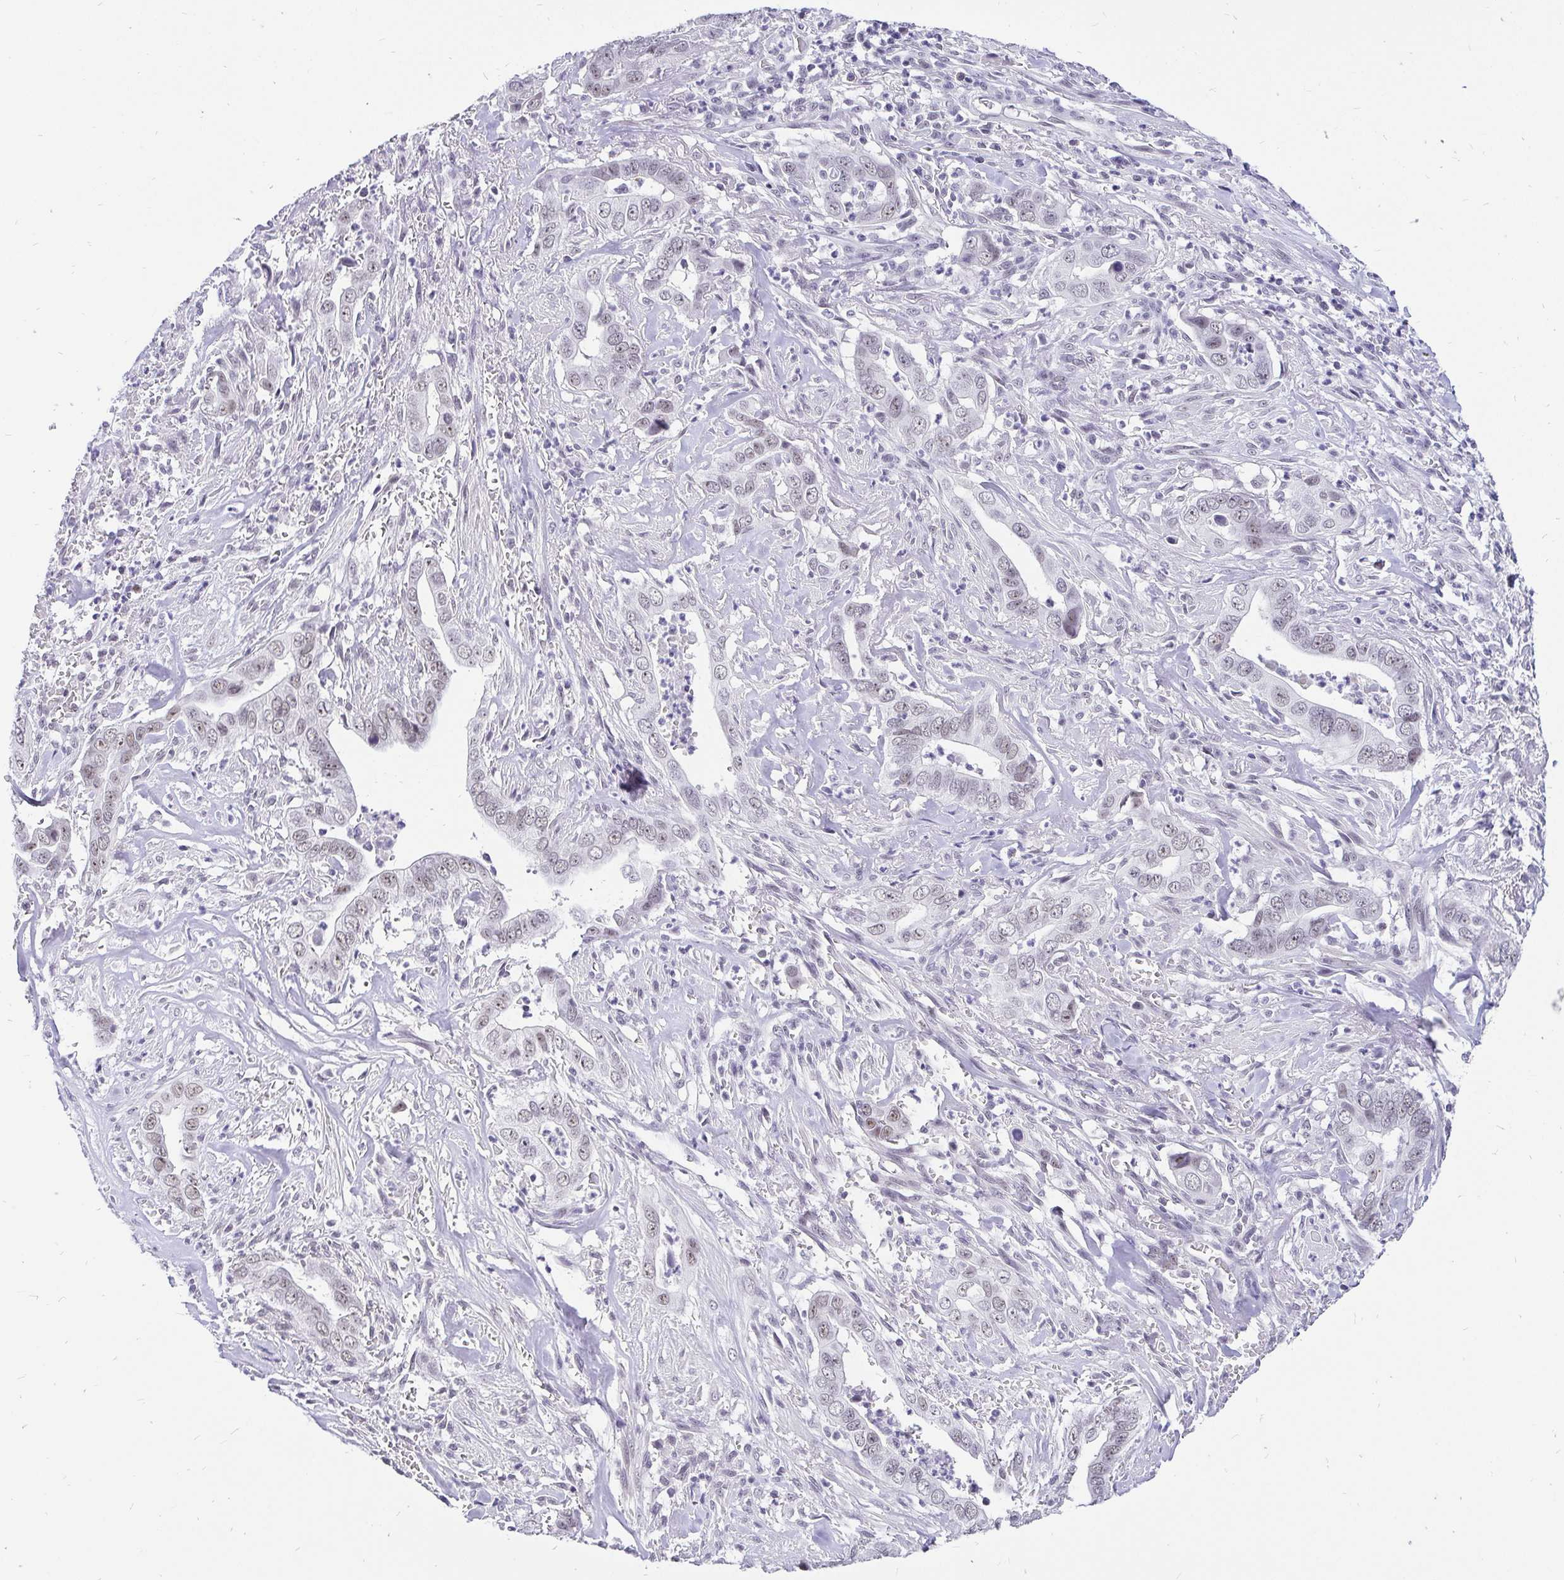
{"staining": {"intensity": "weak", "quantity": "<25%", "location": "nuclear"}, "tissue": "liver cancer", "cell_type": "Tumor cells", "image_type": "cancer", "snomed": [{"axis": "morphology", "description": "Cholangiocarcinoma"}, {"axis": "topography", "description": "Liver"}], "caption": "Tumor cells are negative for brown protein staining in liver cancer.", "gene": "ZNF860", "patient": {"sex": "female", "age": 79}}